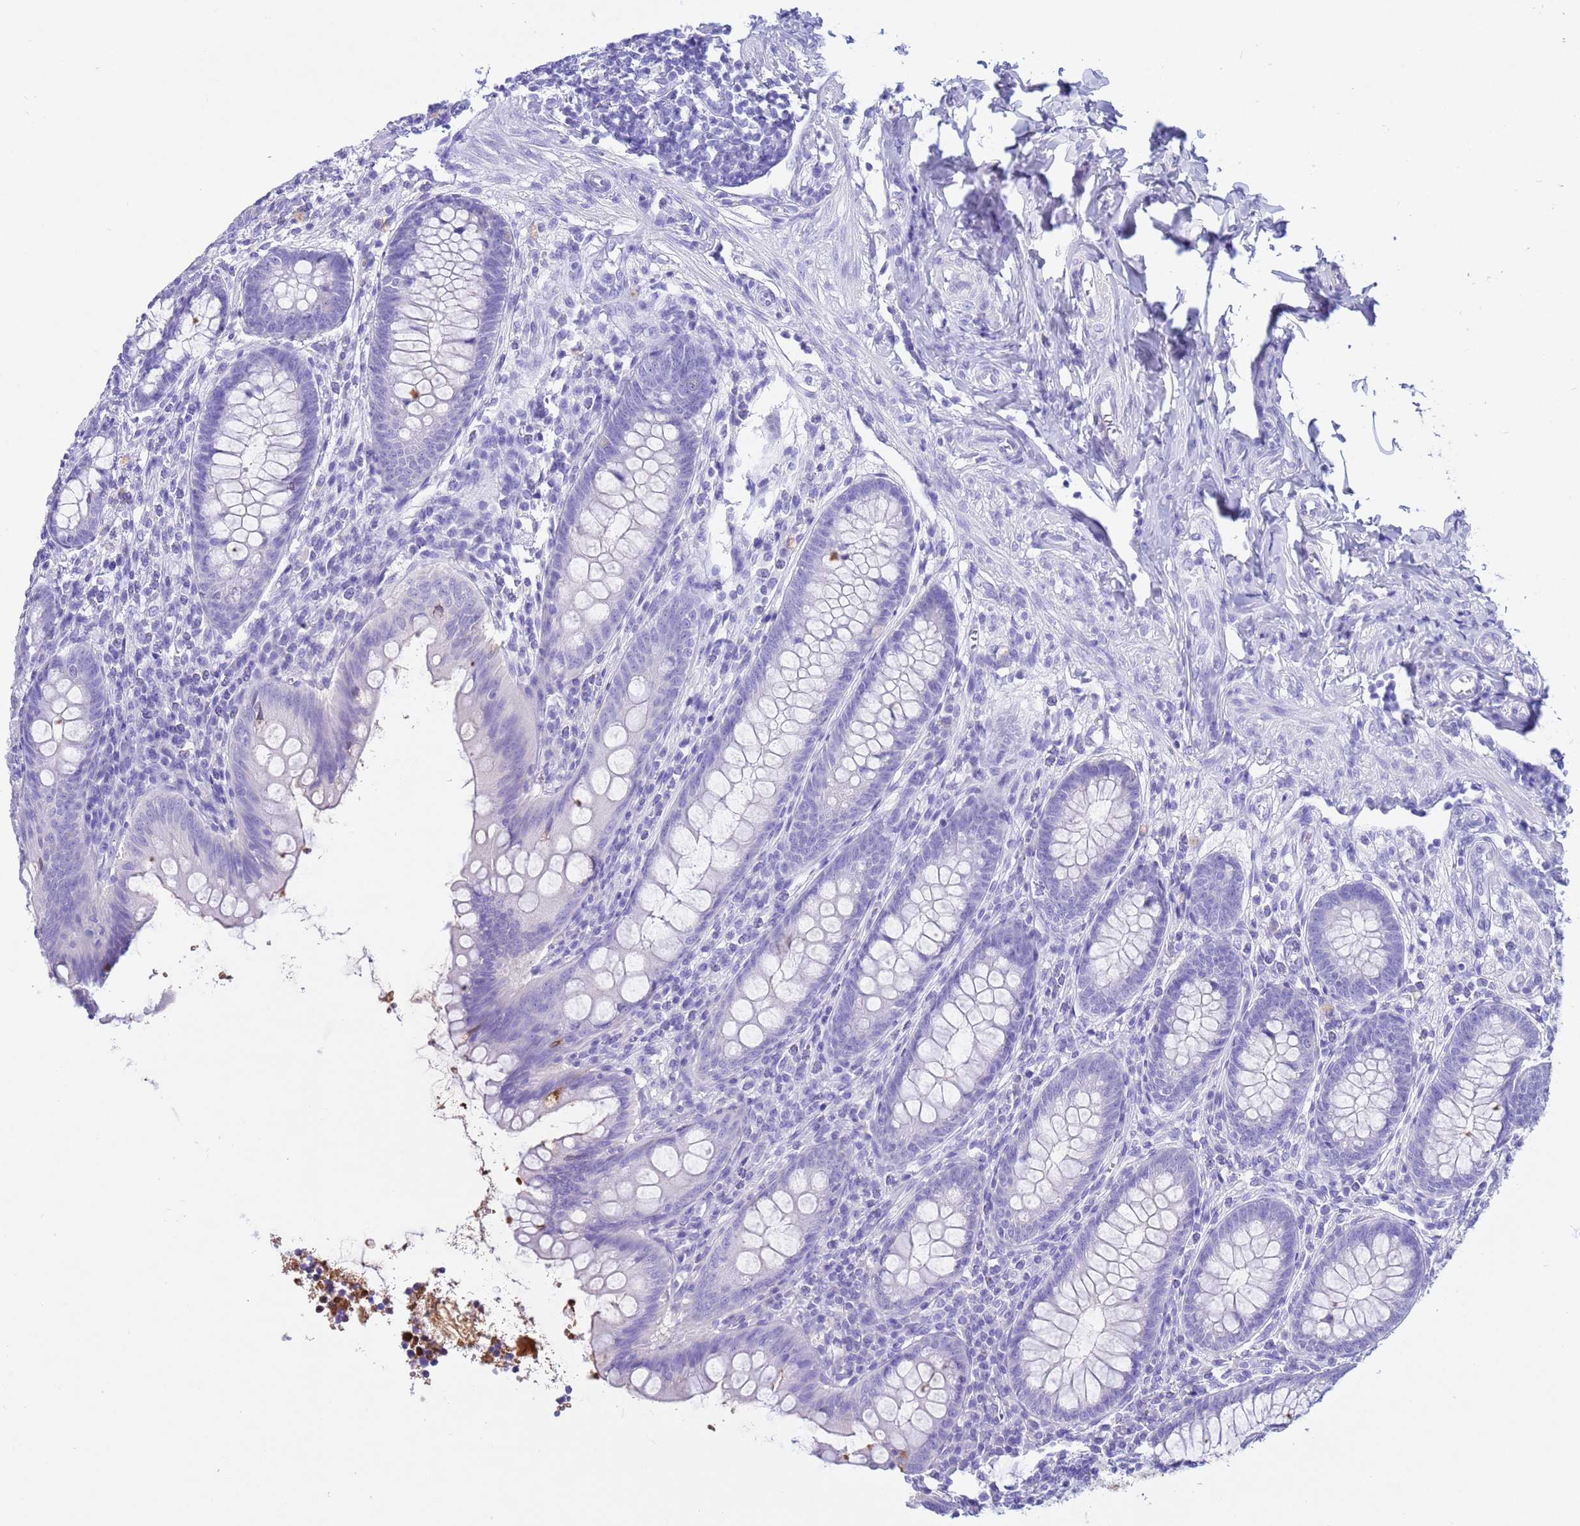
{"staining": {"intensity": "negative", "quantity": "none", "location": "none"}, "tissue": "appendix", "cell_type": "Glandular cells", "image_type": "normal", "snomed": [{"axis": "morphology", "description": "Normal tissue, NOS"}, {"axis": "topography", "description": "Appendix"}], "caption": "Immunohistochemical staining of benign human appendix demonstrates no significant expression in glandular cells.", "gene": "CPB1", "patient": {"sex": "female", "age": 33}}